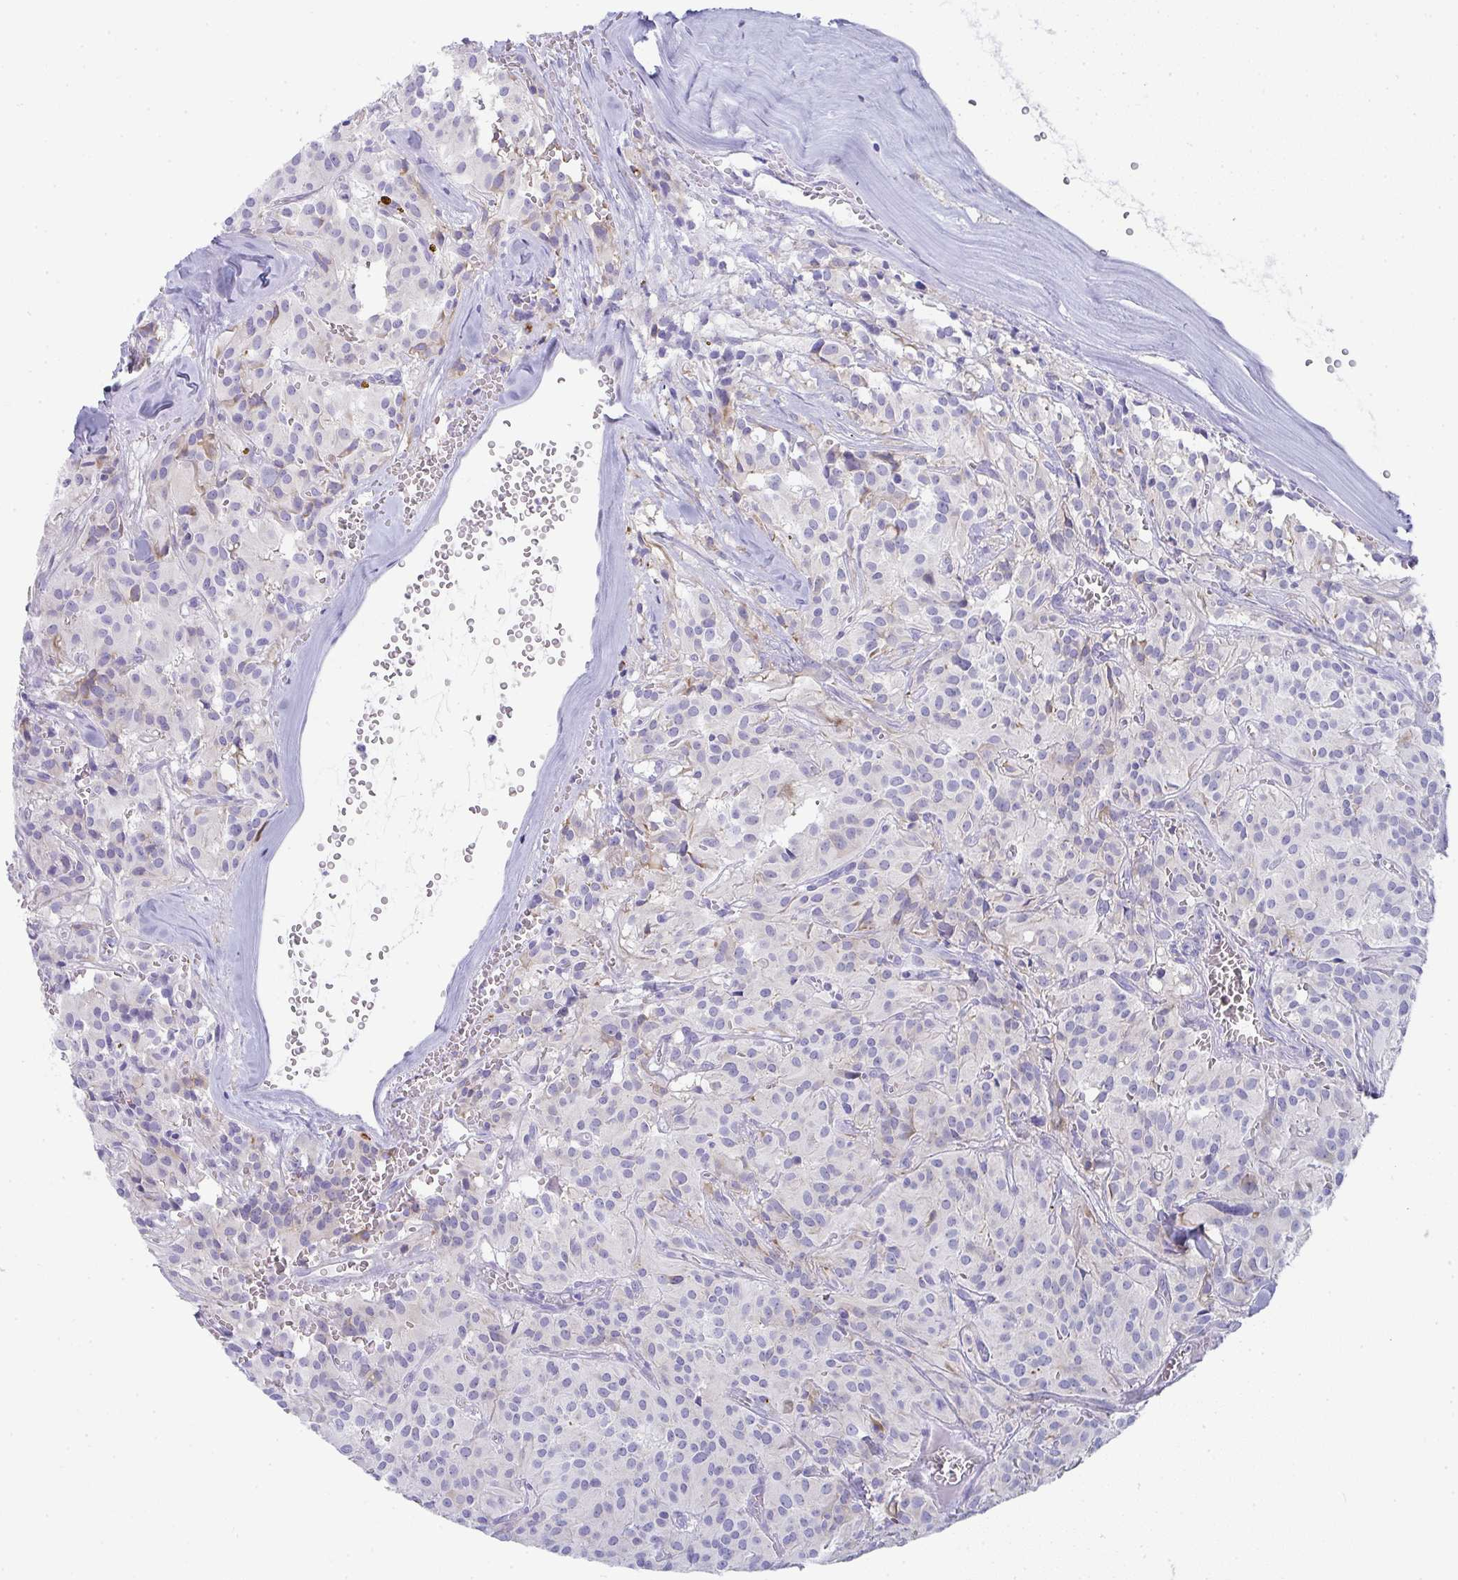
{"staining": {"intensity": "negative", "quantity": "none", "location": "none"}, "tissue": "glioma", "cell_type": "Tumor cells", "image_type": "cancer", "snomed": [{"axis": "morphology", "description": "Glioma, malignant, Low grade"}, {"axis": "topography", "description": "Brain"}], "caption": "A micrograph of human malignant glioma (low-grade) is negative for staining in tumor cells.", "gene": "PRND", "patient": {"sex": "male", "age": 42}}